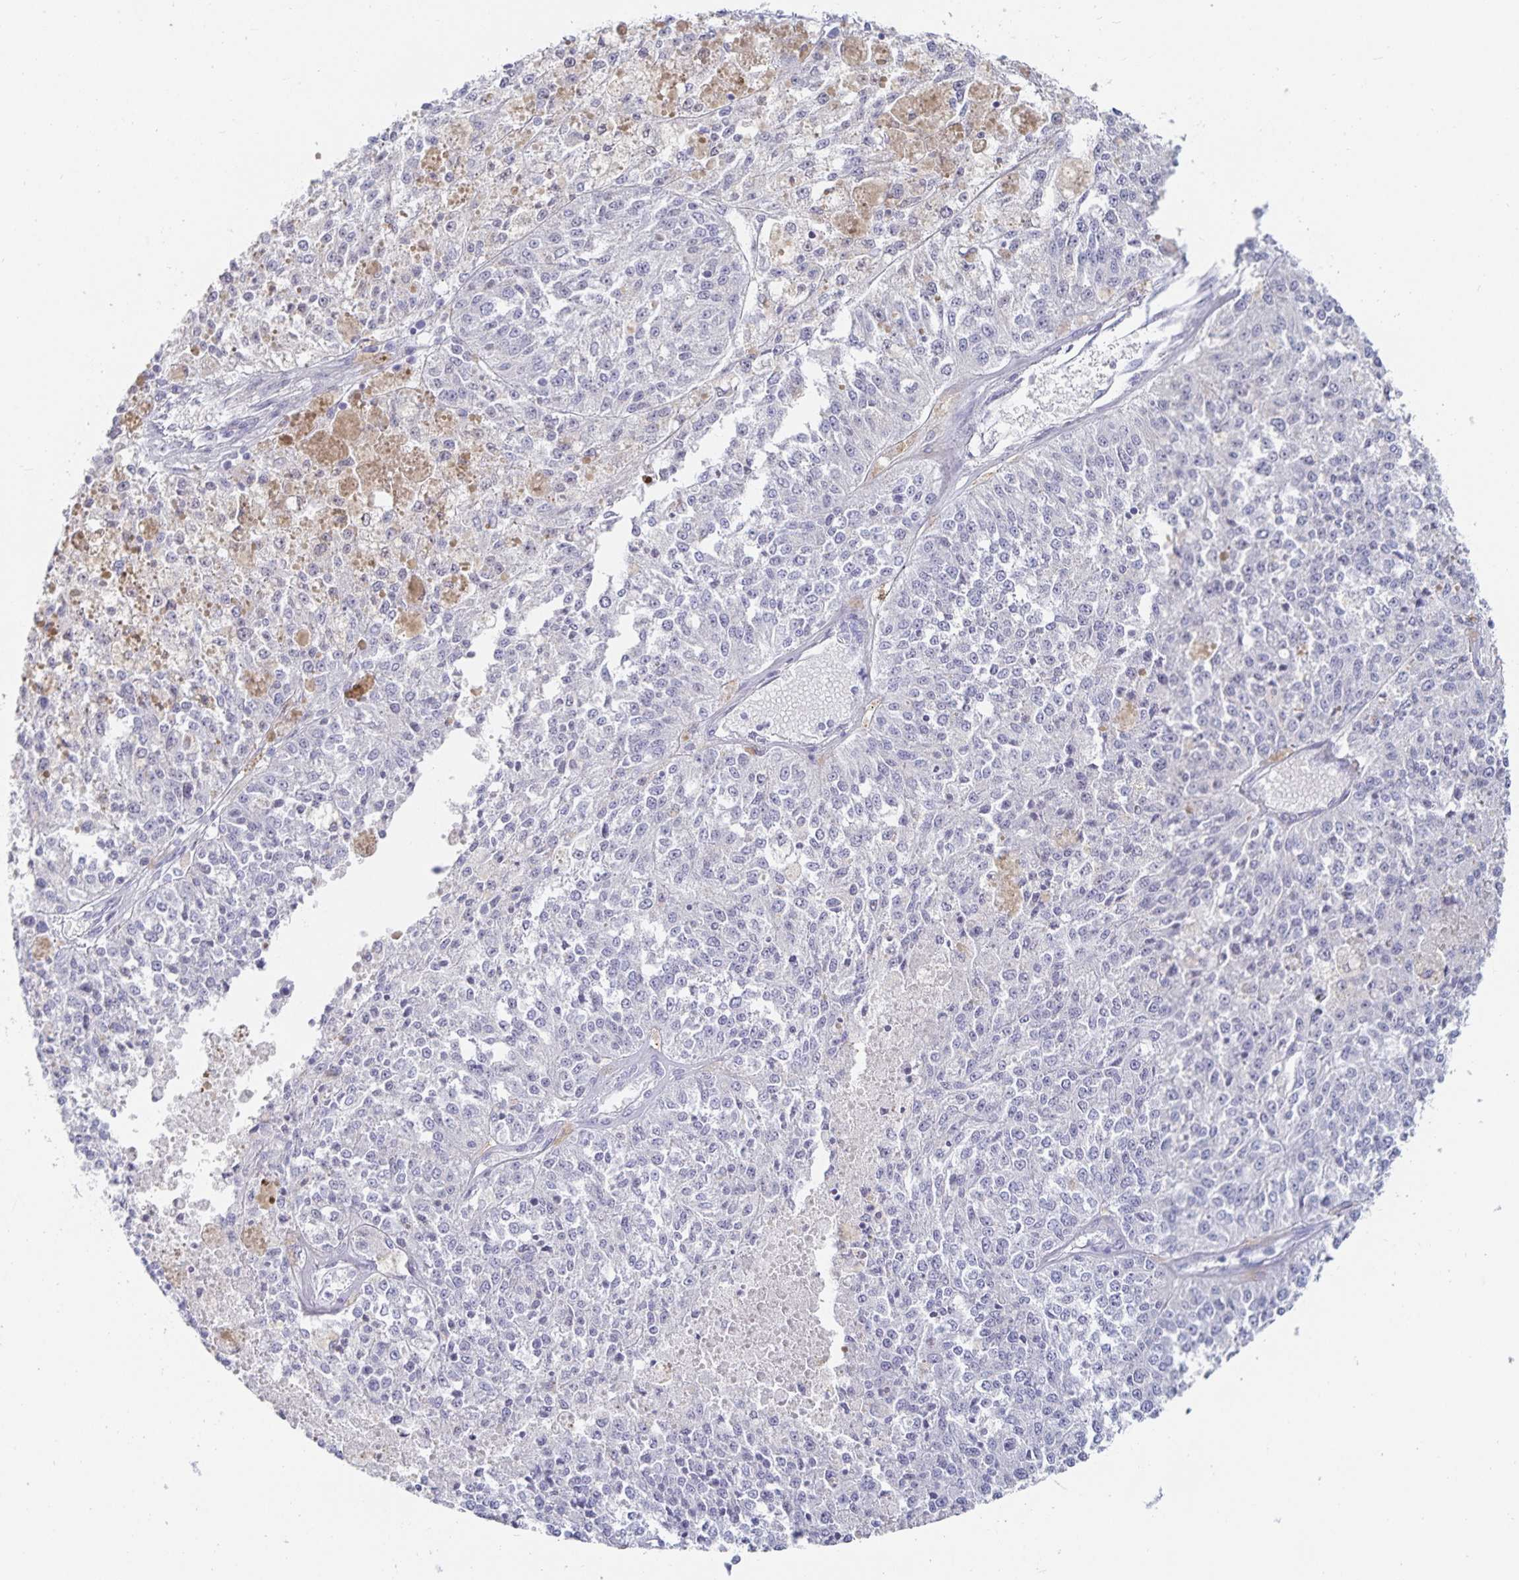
{"staining": {"intensity": "negative", "quantity": "none", "location": "none"}, "tissue": "melanoma", "cell_type": "Tumor cells", "image_type": "cancer", "snomed": [{"axis": "morphology", "description": "Malignant melanoma, Metastatic site"}, {"axis": "topography", "description": "Lymph node"}], "caption": "Protein analysis of melanoma displays no significant positivity in tumor cells.", "gene": "SFTPA1", "patient": {"sex": "female", "age": 64}}